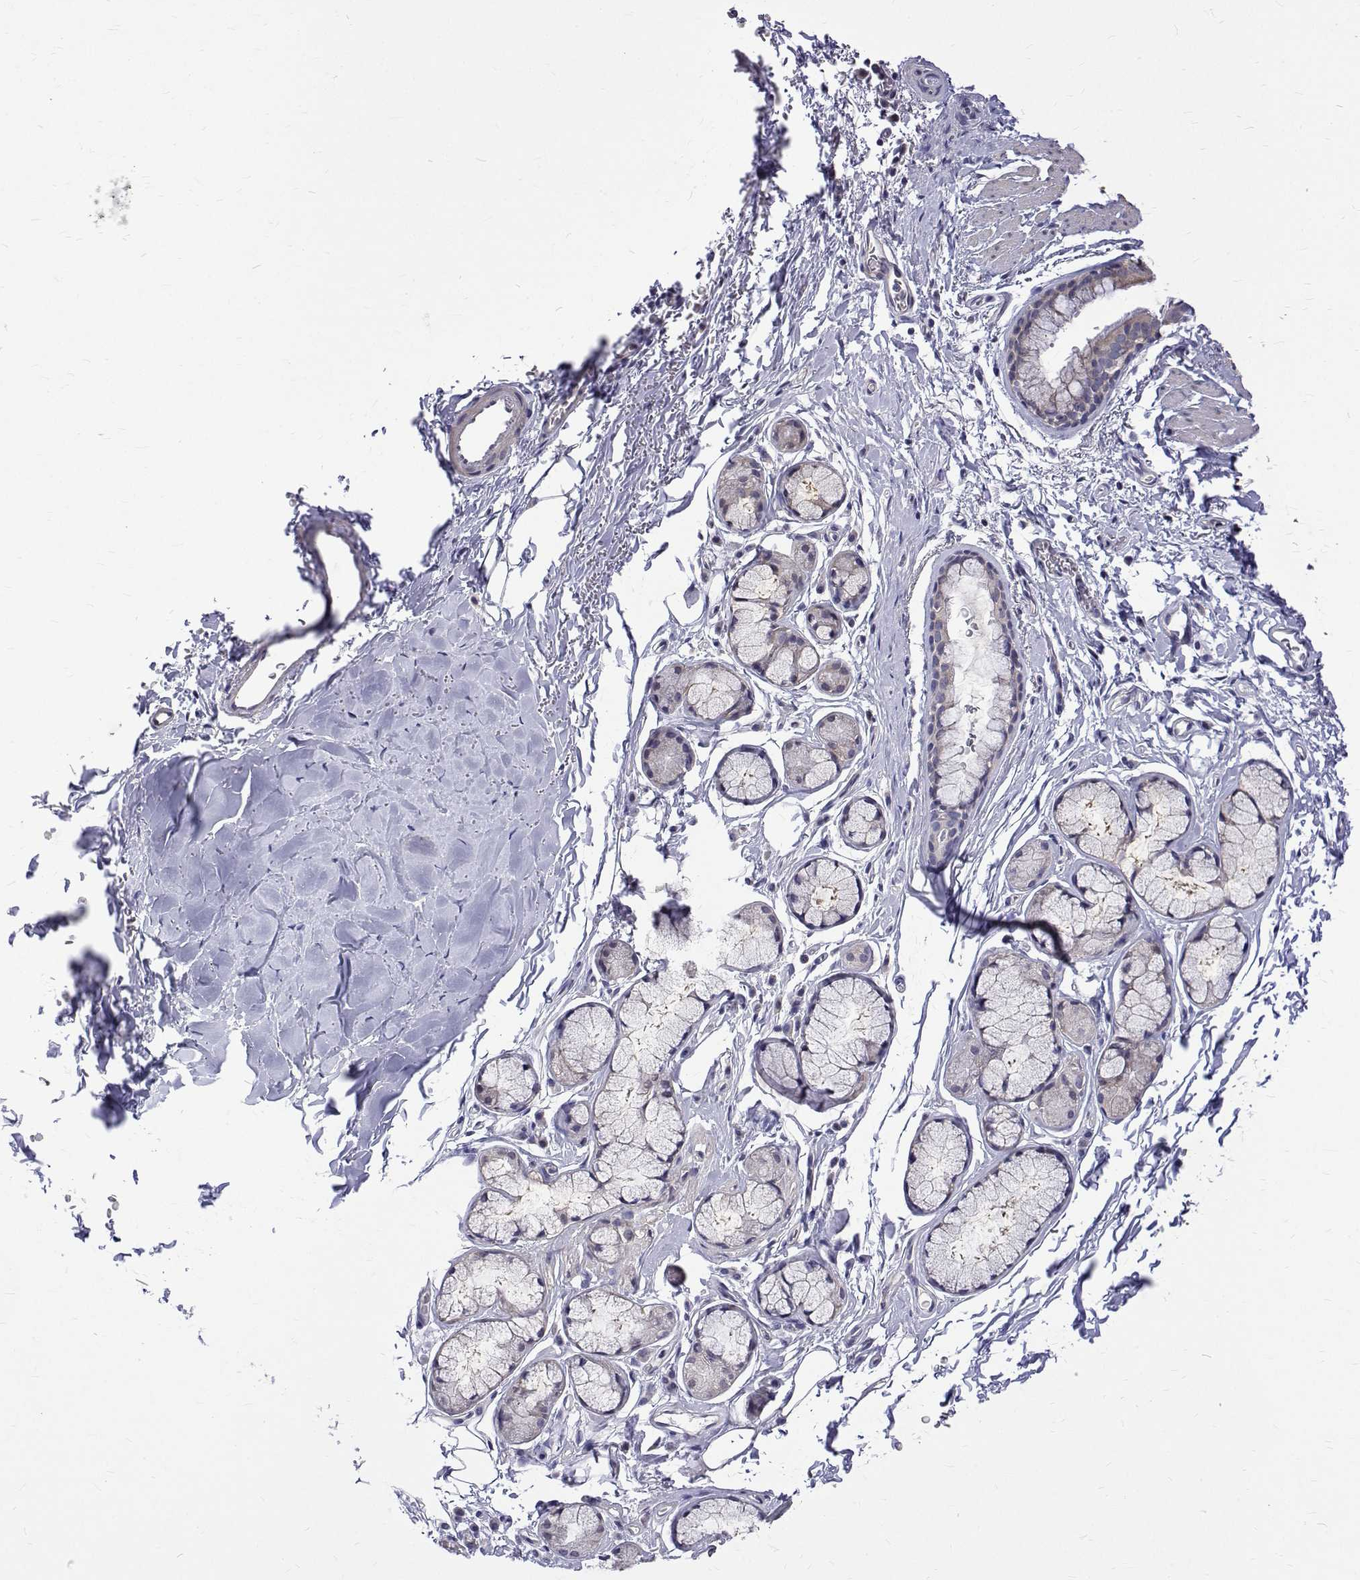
{"staining": {"intensity": "negative", "quantity": "none", "location": "none"}, "tissue": "bronchus", "cell_type": "Respiratory epithelial cells", "image_type": "normal", "snomed": [{"axis": "morphology", "description": "Normal tissue, NOS"}, {"axis": "topography", "description": "Bronchus"}], "caption": "This is an immunohistochemistry histopathology image of normal human bronchus. There is no expression in respiratory epithelial cells.", "gene": "PADI1", "patient": {"sex": "male", "age": 67}}